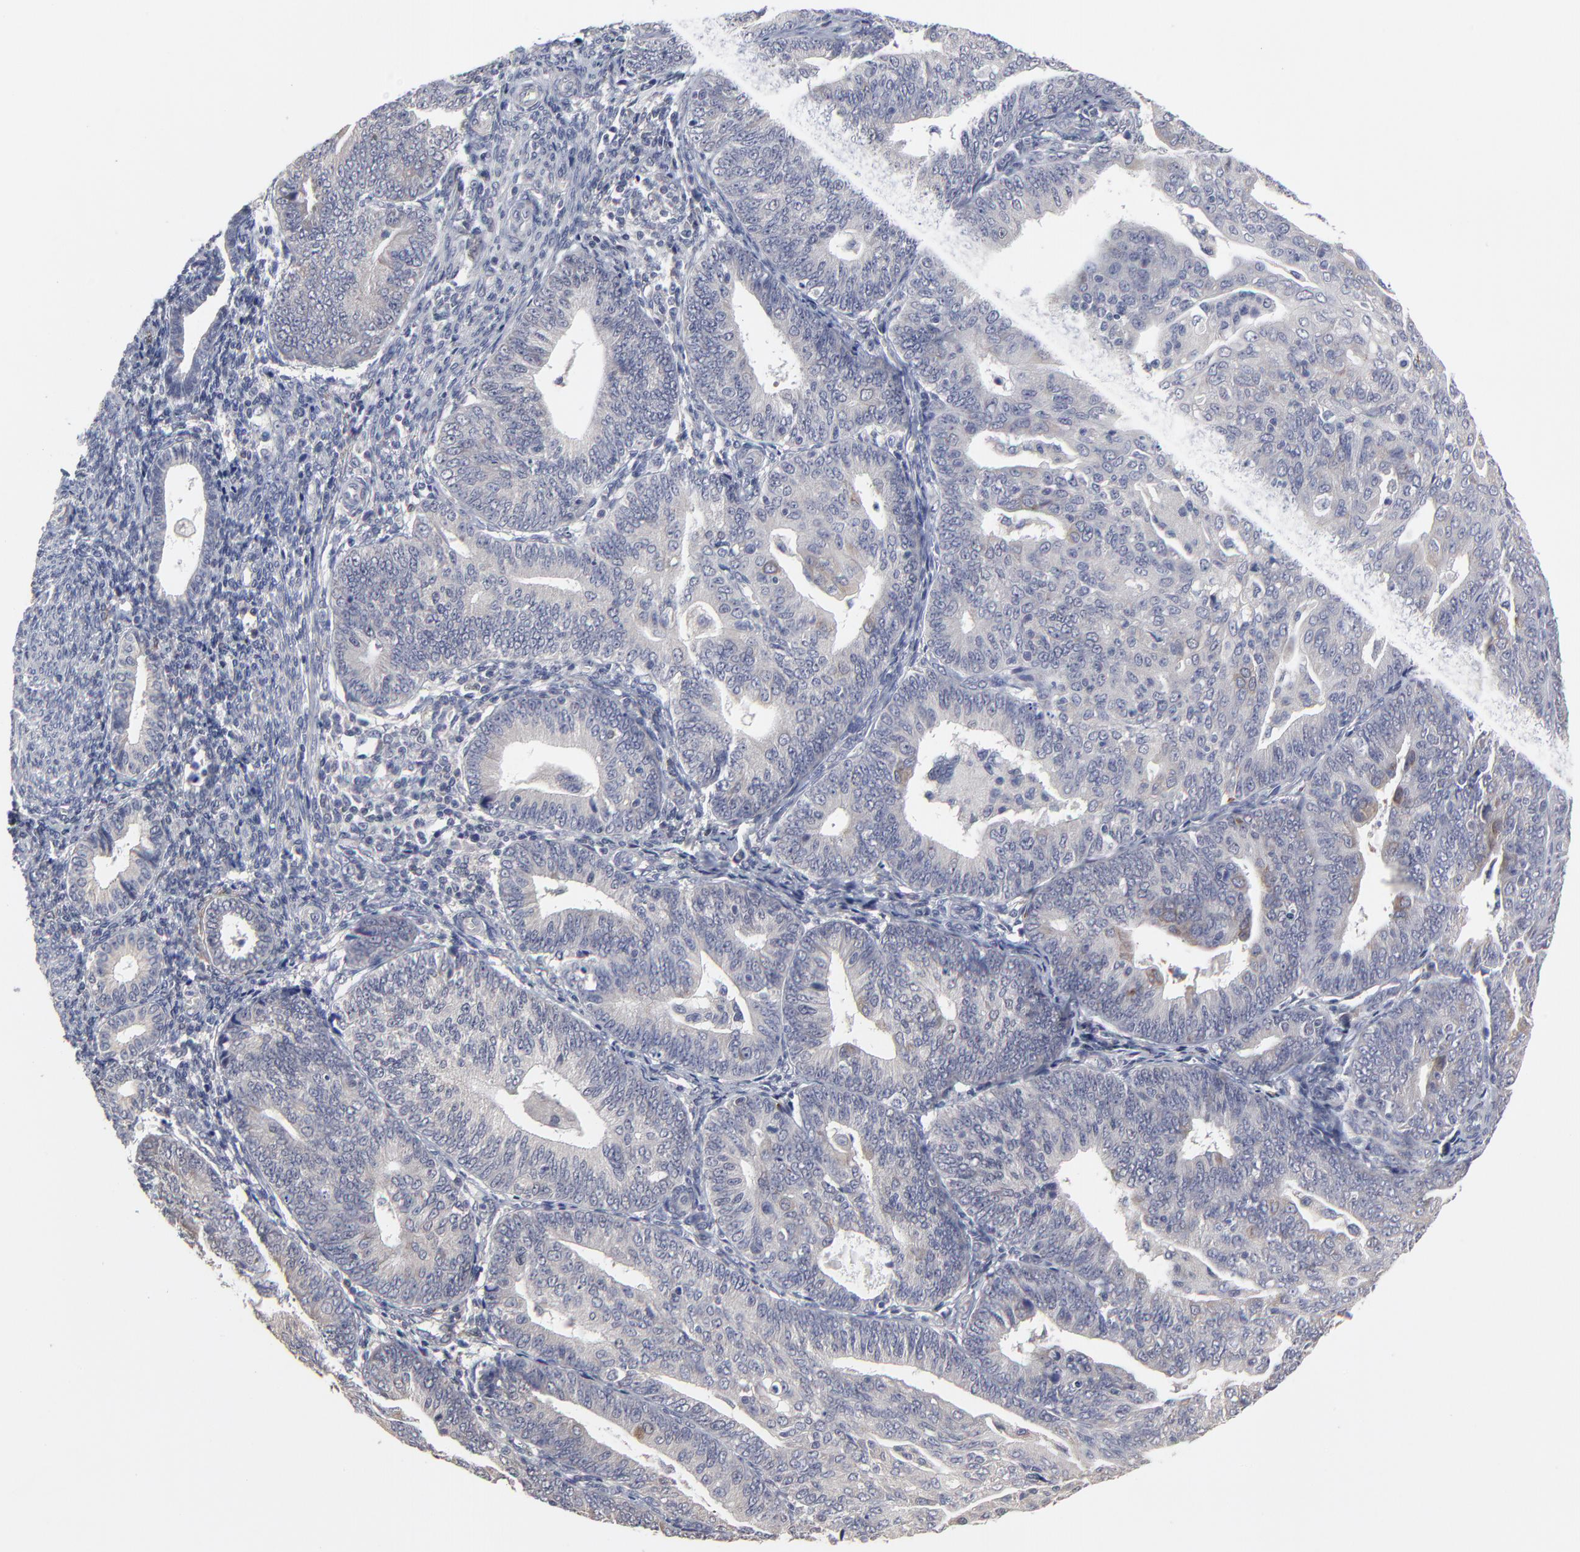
{"staining": {"intensity": "negative", "quantity": "none", "location": "none"}, "tissue": "endometrial cancer", "cell_type": "Tumor cells", "image_type": "cancer", "snomed": [{"axis": "morphology", "description": "Adenocarcinoma, NOS"}, {"axis": "topography", "description": "Endometrium"}], "caption": "IHC of endometrial cancer shows no expression in tumor cells.", "gene": "MAGEA10", "patient": {"sex": "female", "age": 56}}